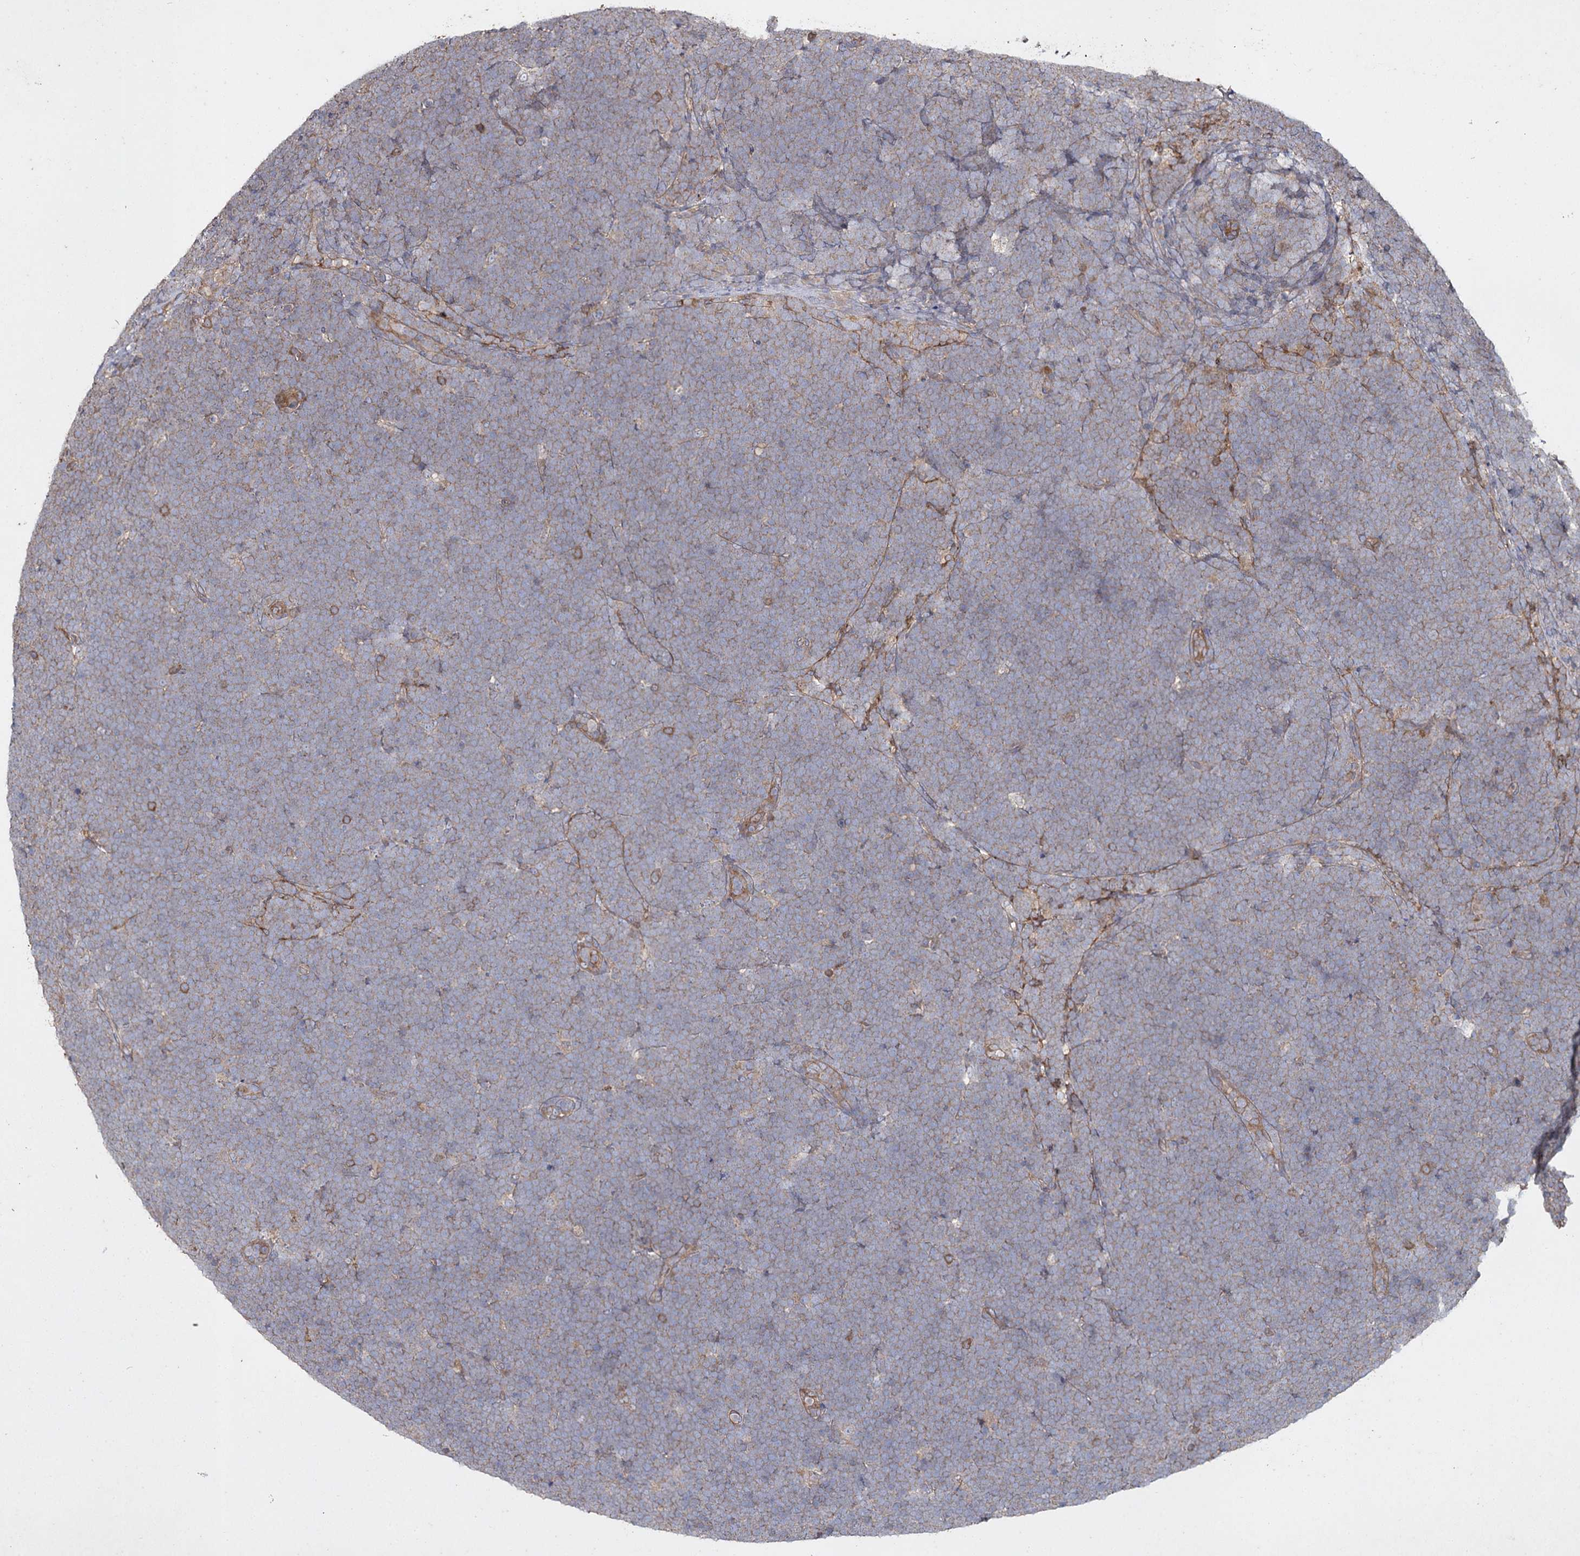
{"staining": {"intensity": "negative", "quantity": "none", "location": "none"}, "tissue": "lymphoma", "cell_type": "Tumor cells", "image_type": "cancer", "snomed": [{"axis": "morphology", "description": "Malignant lymphoma, non-Hodgkin's type, High grade"}, {"axis": "topography", "description": "Lymph node"}], "caption": "Malignant lymphoma, non-Hodgkin's type (high-grade) stained for a protein using IHC exhibits no positivity tumor cells.", "gene": "SH3TC1", "patient": {"sex": "male", "age": 13}}